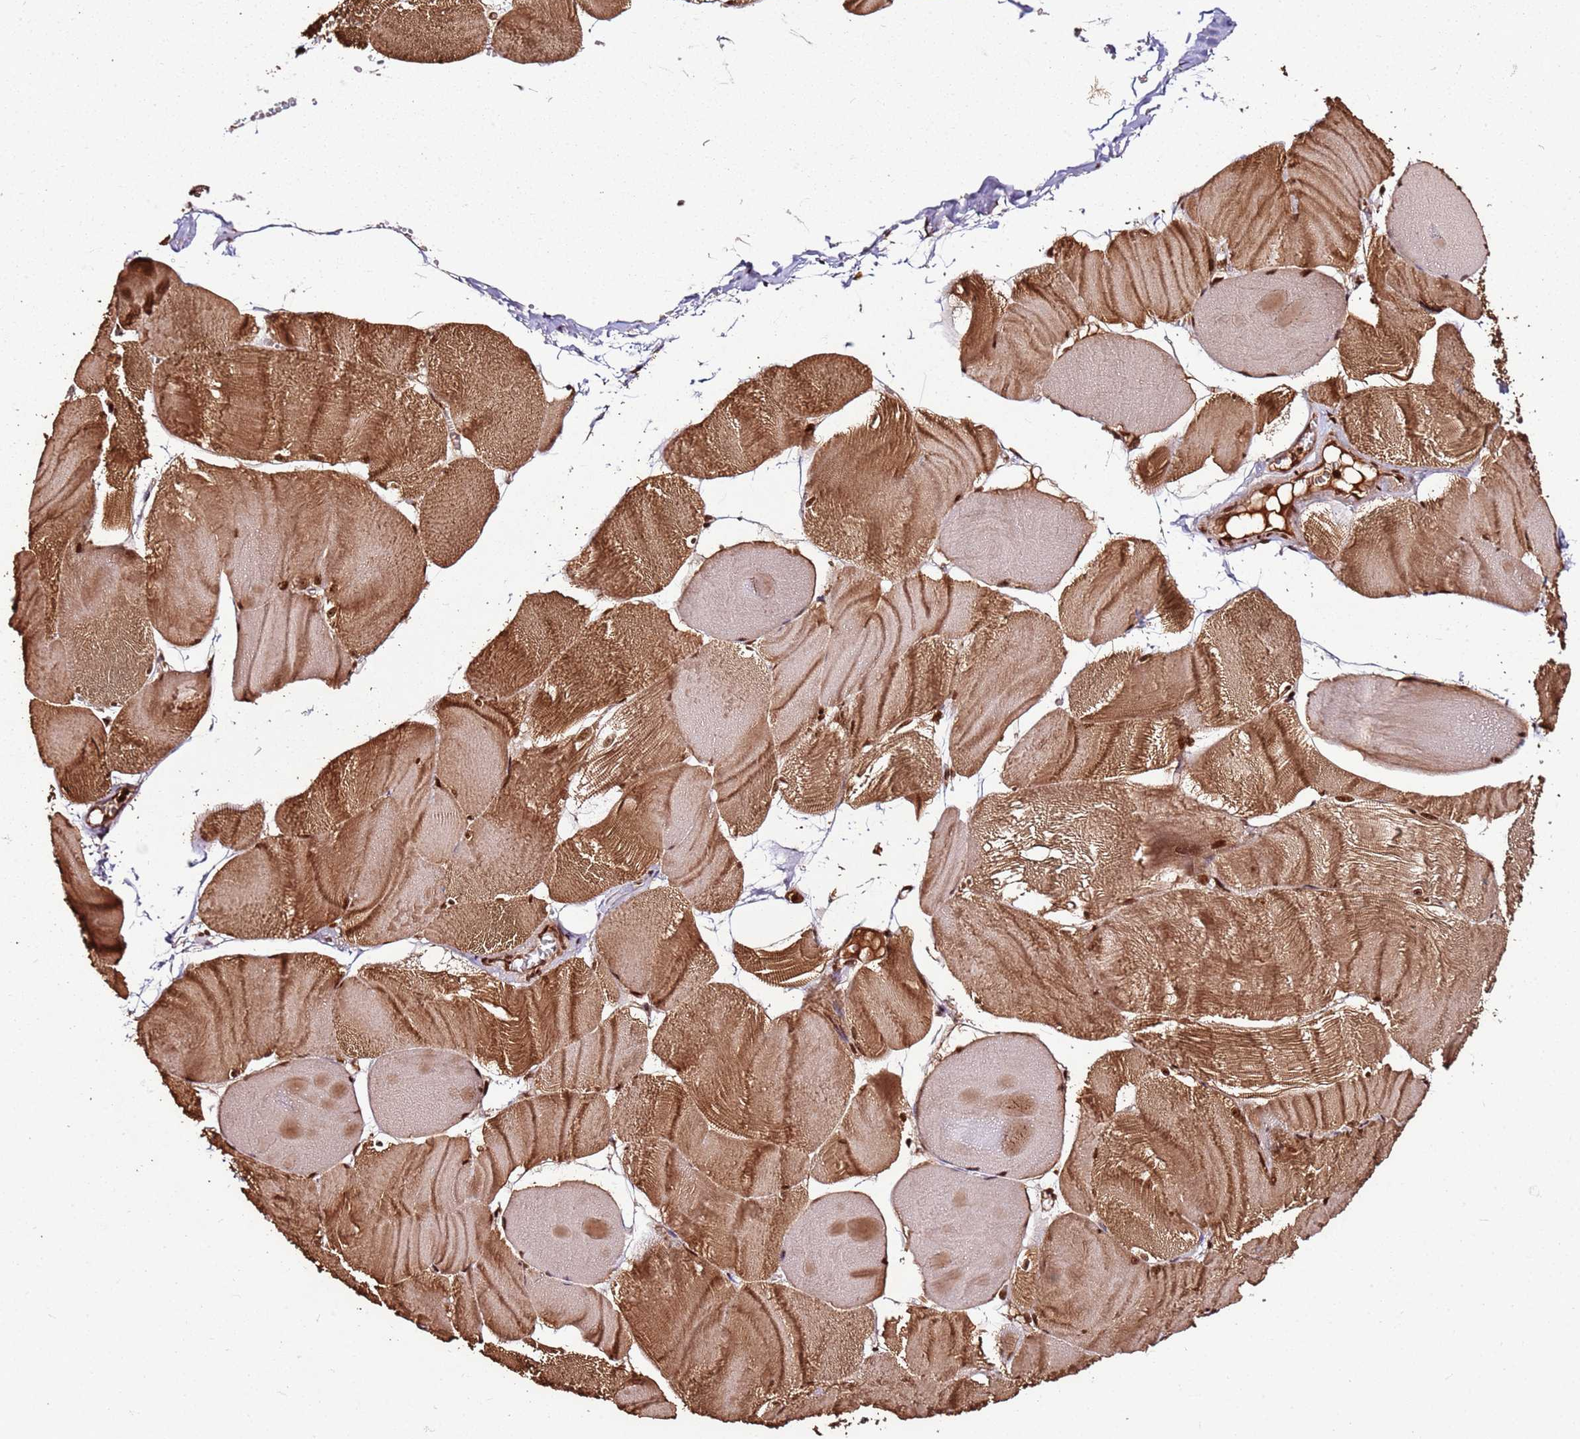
{"staining": {"intensity": "strong", "quantity": ">75%", "location": "cytoplasmic/membranous,nuclear"}, "tissue": "skeletal muscle", "cell_type": "Myocytes", "image_type": "normal", "snomed": [{"axis": "morphology", "description": "Normal tissue, NOS"}, {"axis": "morphology", "description": "Basal cell carcinoma"}, {"axis": "topography", "description": "Skeletal muscle"}], "caption": "Myocytes reveal high levels of strong cytoplasmic/membranous,nuclear staining in about >75% of cells in benign human skeletal muscle. The protein of interest is shown in brown color, while the nuclei are stained blue.", "gene": "XRN2", "patient": {"sex": "female", "age": 64}}